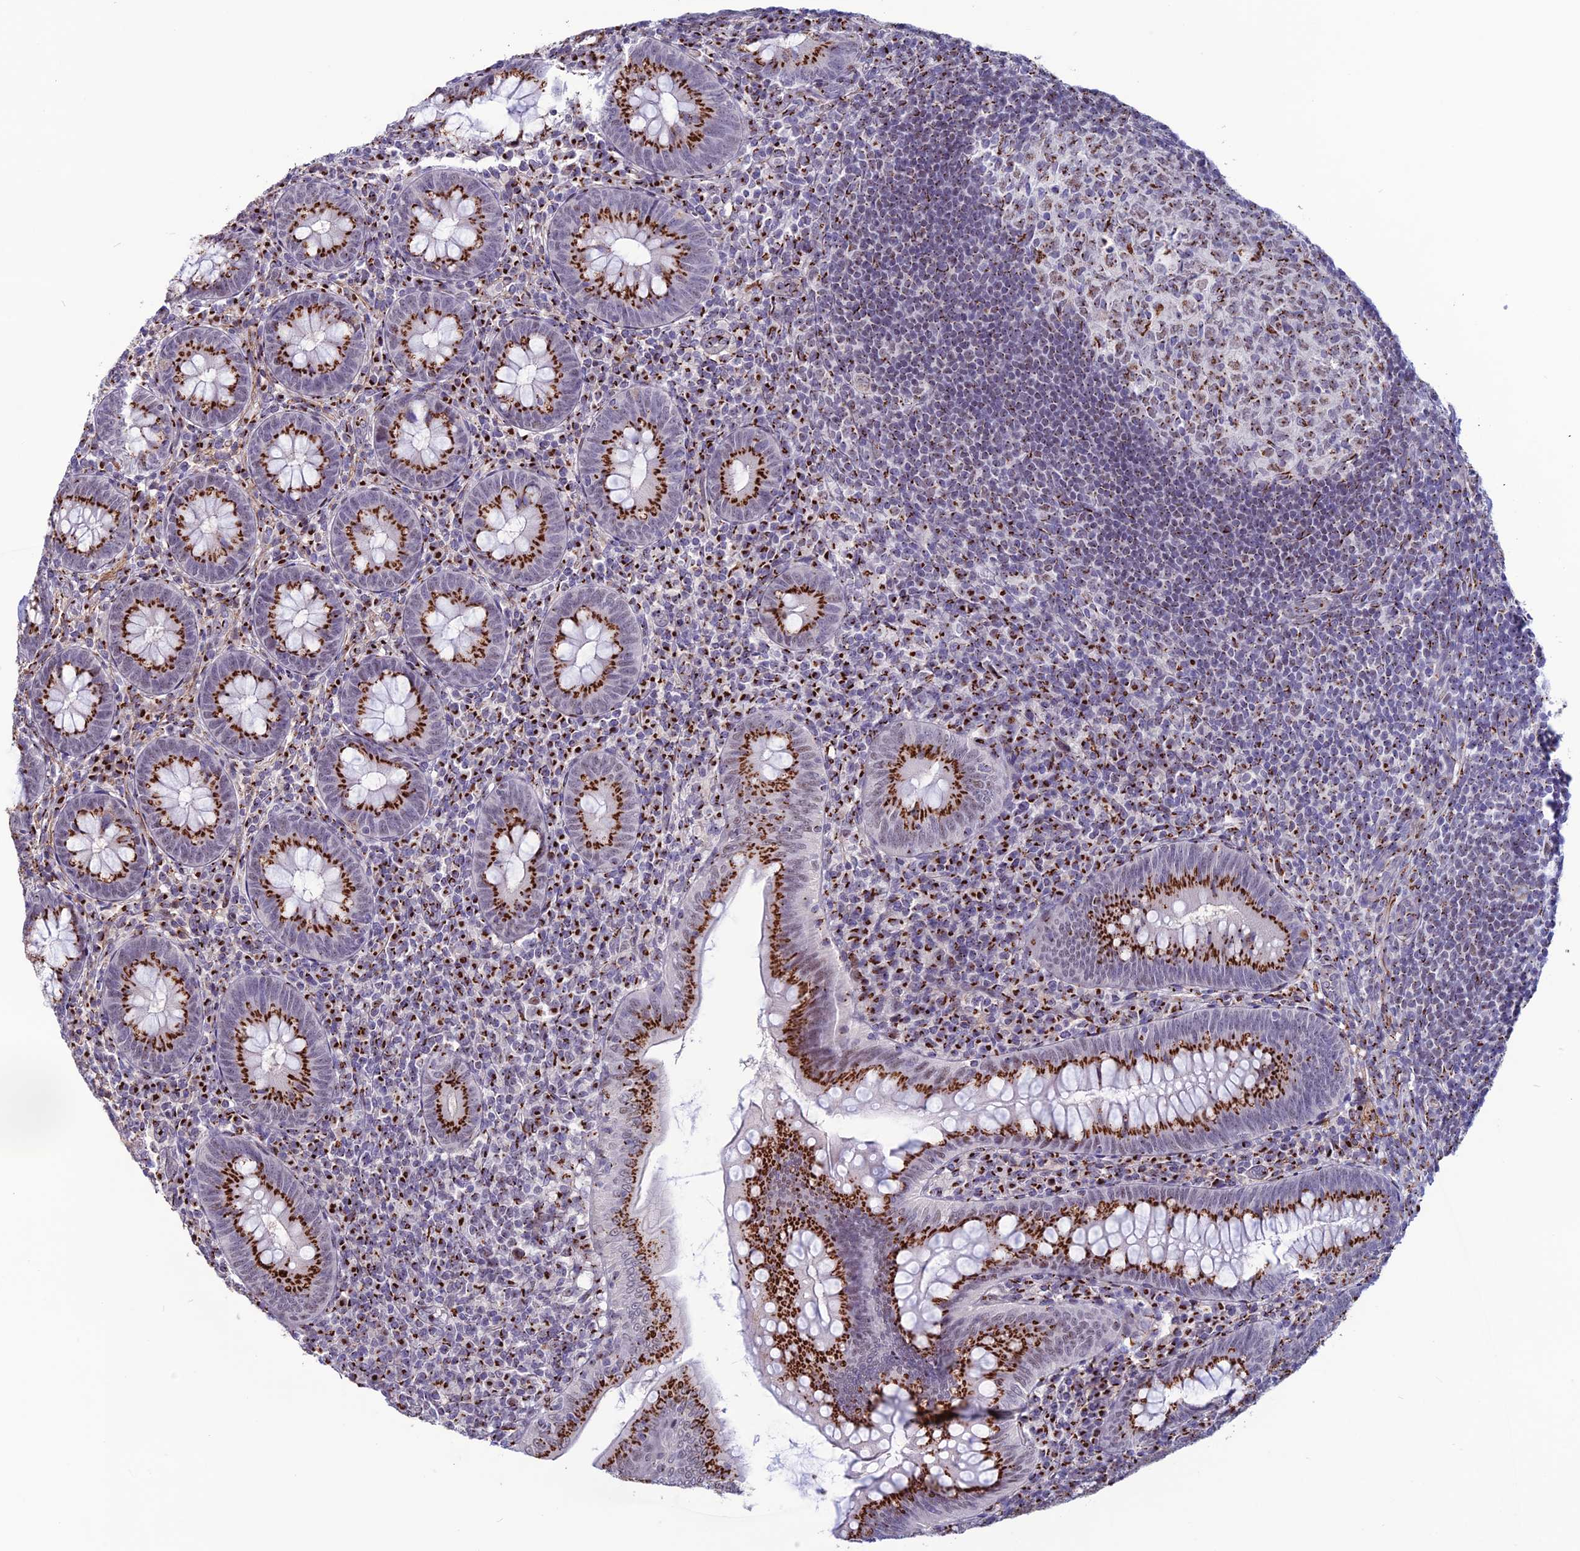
{"staining": {"intensity": "strong", "quantity": ">75%", "location": "cytoplasmic/membranous"}, "tissue": "appendix", "cell_type": "Glandular cells", "image_type": "normal", "snomed": [{"axis": "morphology", "description": "Normal tissue, NOS"}, {"axis": "topography", "description": "Appendix"}], "caption": "Brown immunohistochemical staining in unremarkable human appendix shows strong cytoplasmic/membranous staining in about >75% of glandular cells. Ihc stains the protein in brown and the nuclei are stained blue.", "gene": "PLEKHA4", "patient": {"sex": "male", "age": 14}}